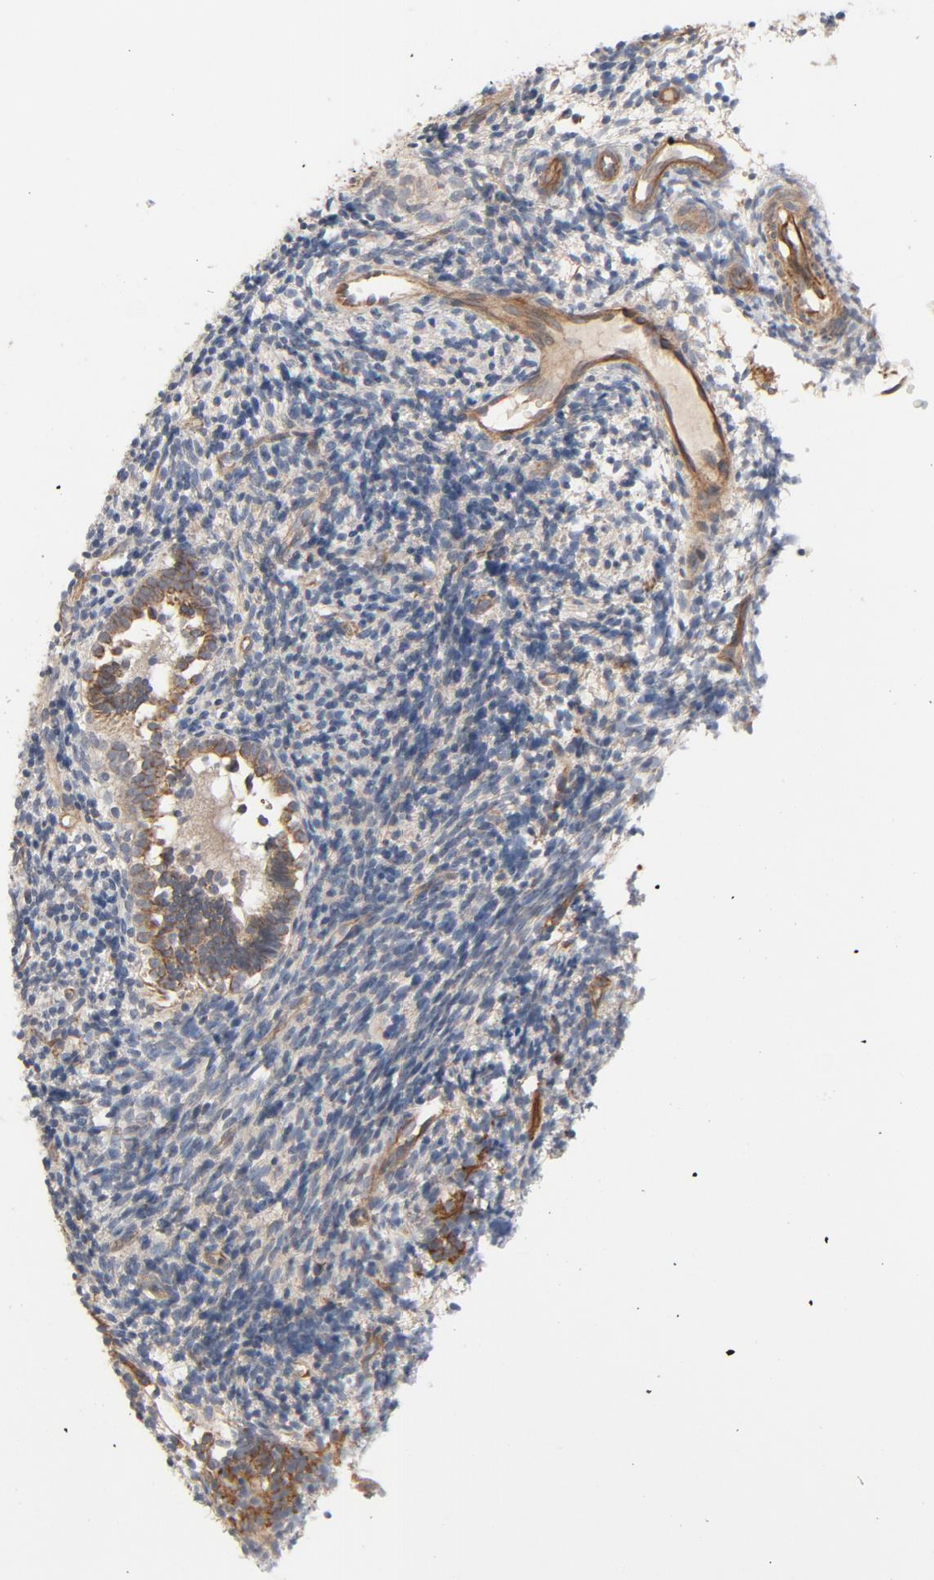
{"staining": {"intensity": "moderate", "quantity": "25%-75%", "location": "cytoplasmic/membranous"}, "tissue": "endometrium", "cell_type": "Cells in endometrial stroma", "image_type": "normal", "snomed": [{"axis": "morphology", "description": "Normal tissue, NOS"}, {"axis": "topography", "description": "Uterus"}, {"axis": "topography", "description": "Endometrium"}], "caption": "Endometrium stained with DAB (3,3'-diaminobenzidine) immunohistochemistry exhibits medium levels of moderate cytoplasmic/membranous expression in approximately 25%-75% of cells in endometrial stroma. (DAB (3,3'-diaminobenzidine) IHC, brown staining for protein, blue staining for nuclei).", "gene": "TRIOBP", "patient": {"sex": "female", "age": 33}}